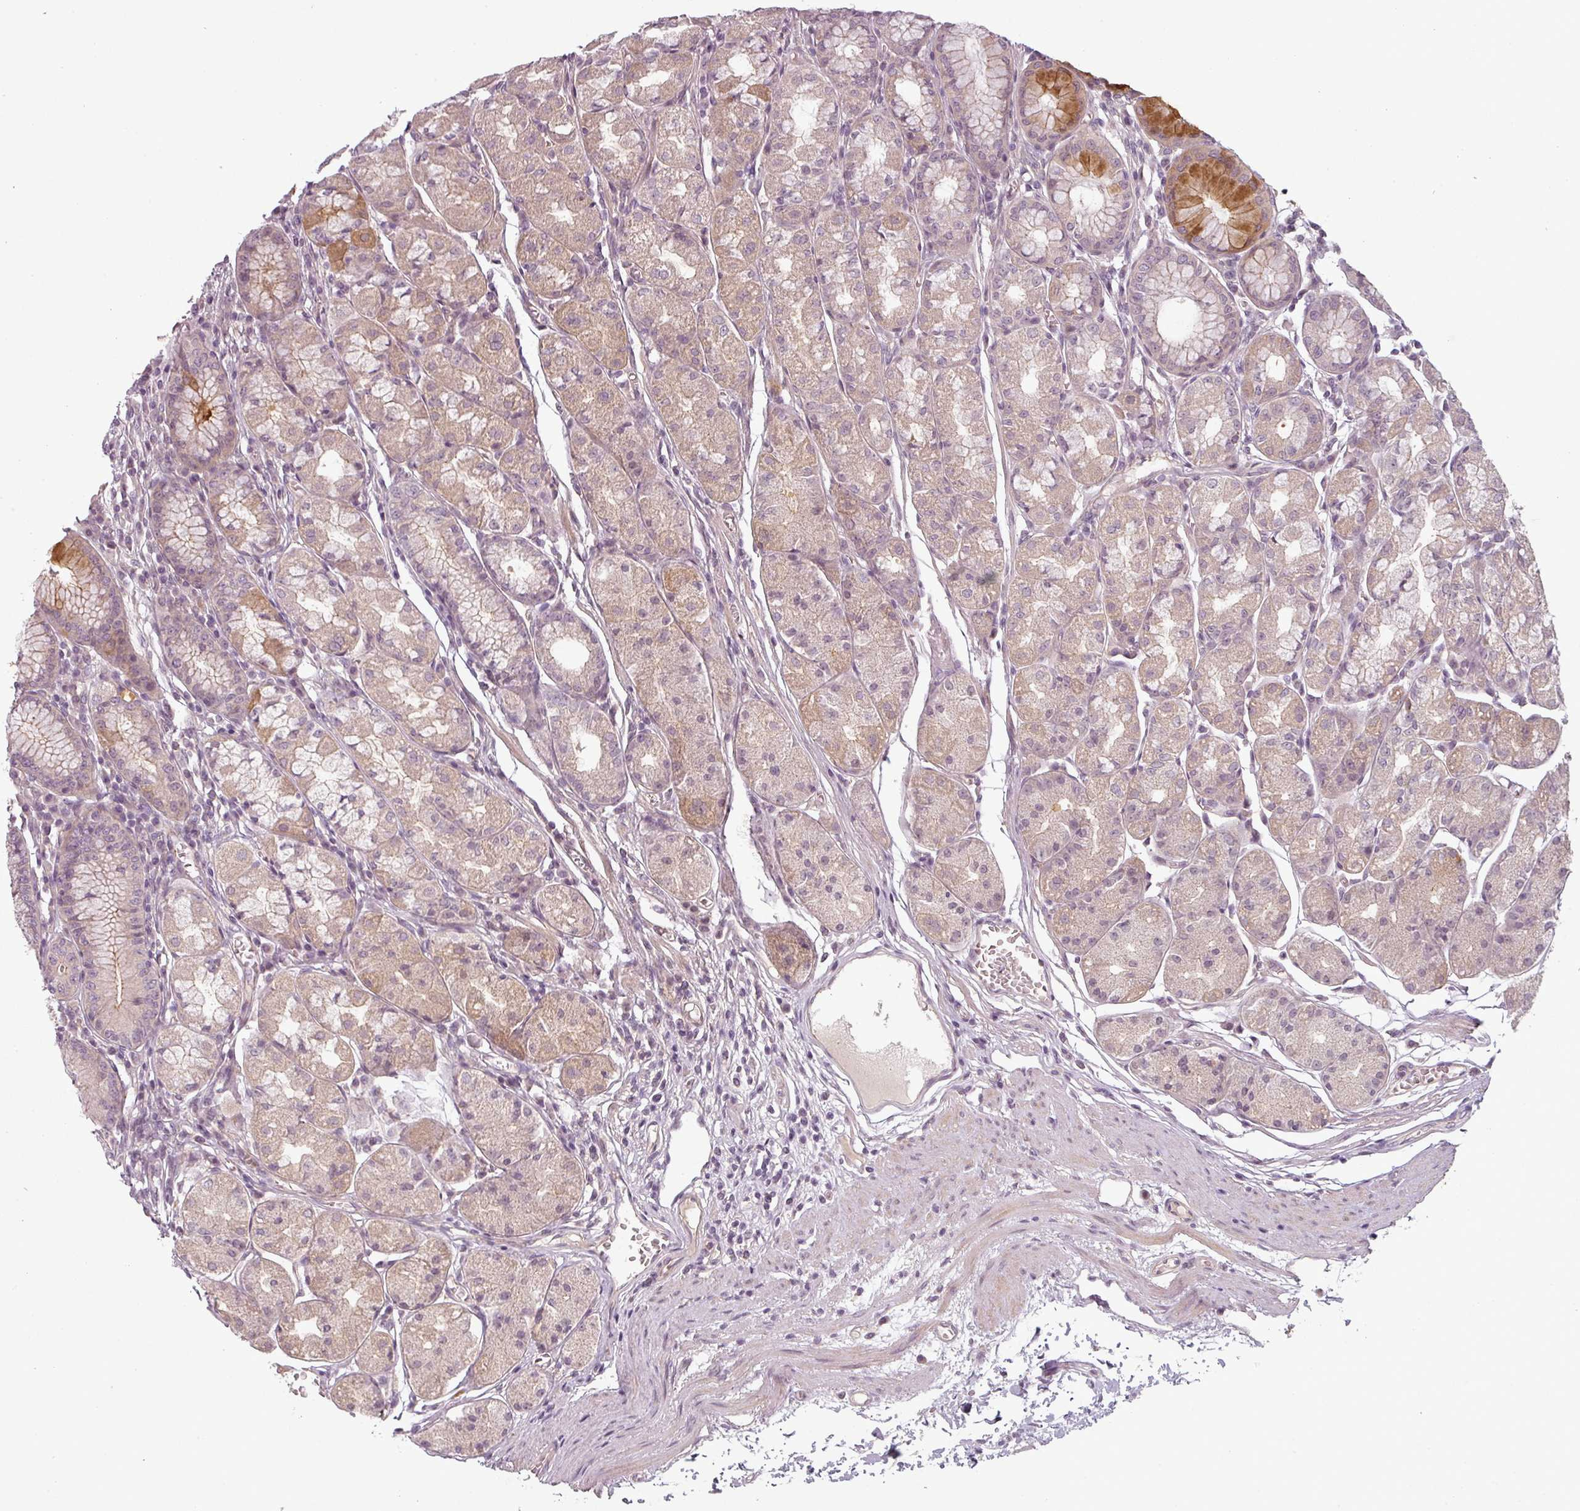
{"staining": {"intensity": "strong", "quantity": "<25%", "location": "cytoplasmic/membranous"}, "tissue": "stomach", "cell_type": "Glandular cells", "image_type": "normal", "snomed": [{"axis": "morphology", "description": "Normal tissue, NOS"}, {"axis": "topography", "description": "Stomach"}], "caption": "Strong cytoplasmic/membranous positivity for a protein is seen in approximately <25% of glandular cells of benign stomach using IHC.", "gene": "SLC16A9", "patient": {"sex": "male", "age": 55}}